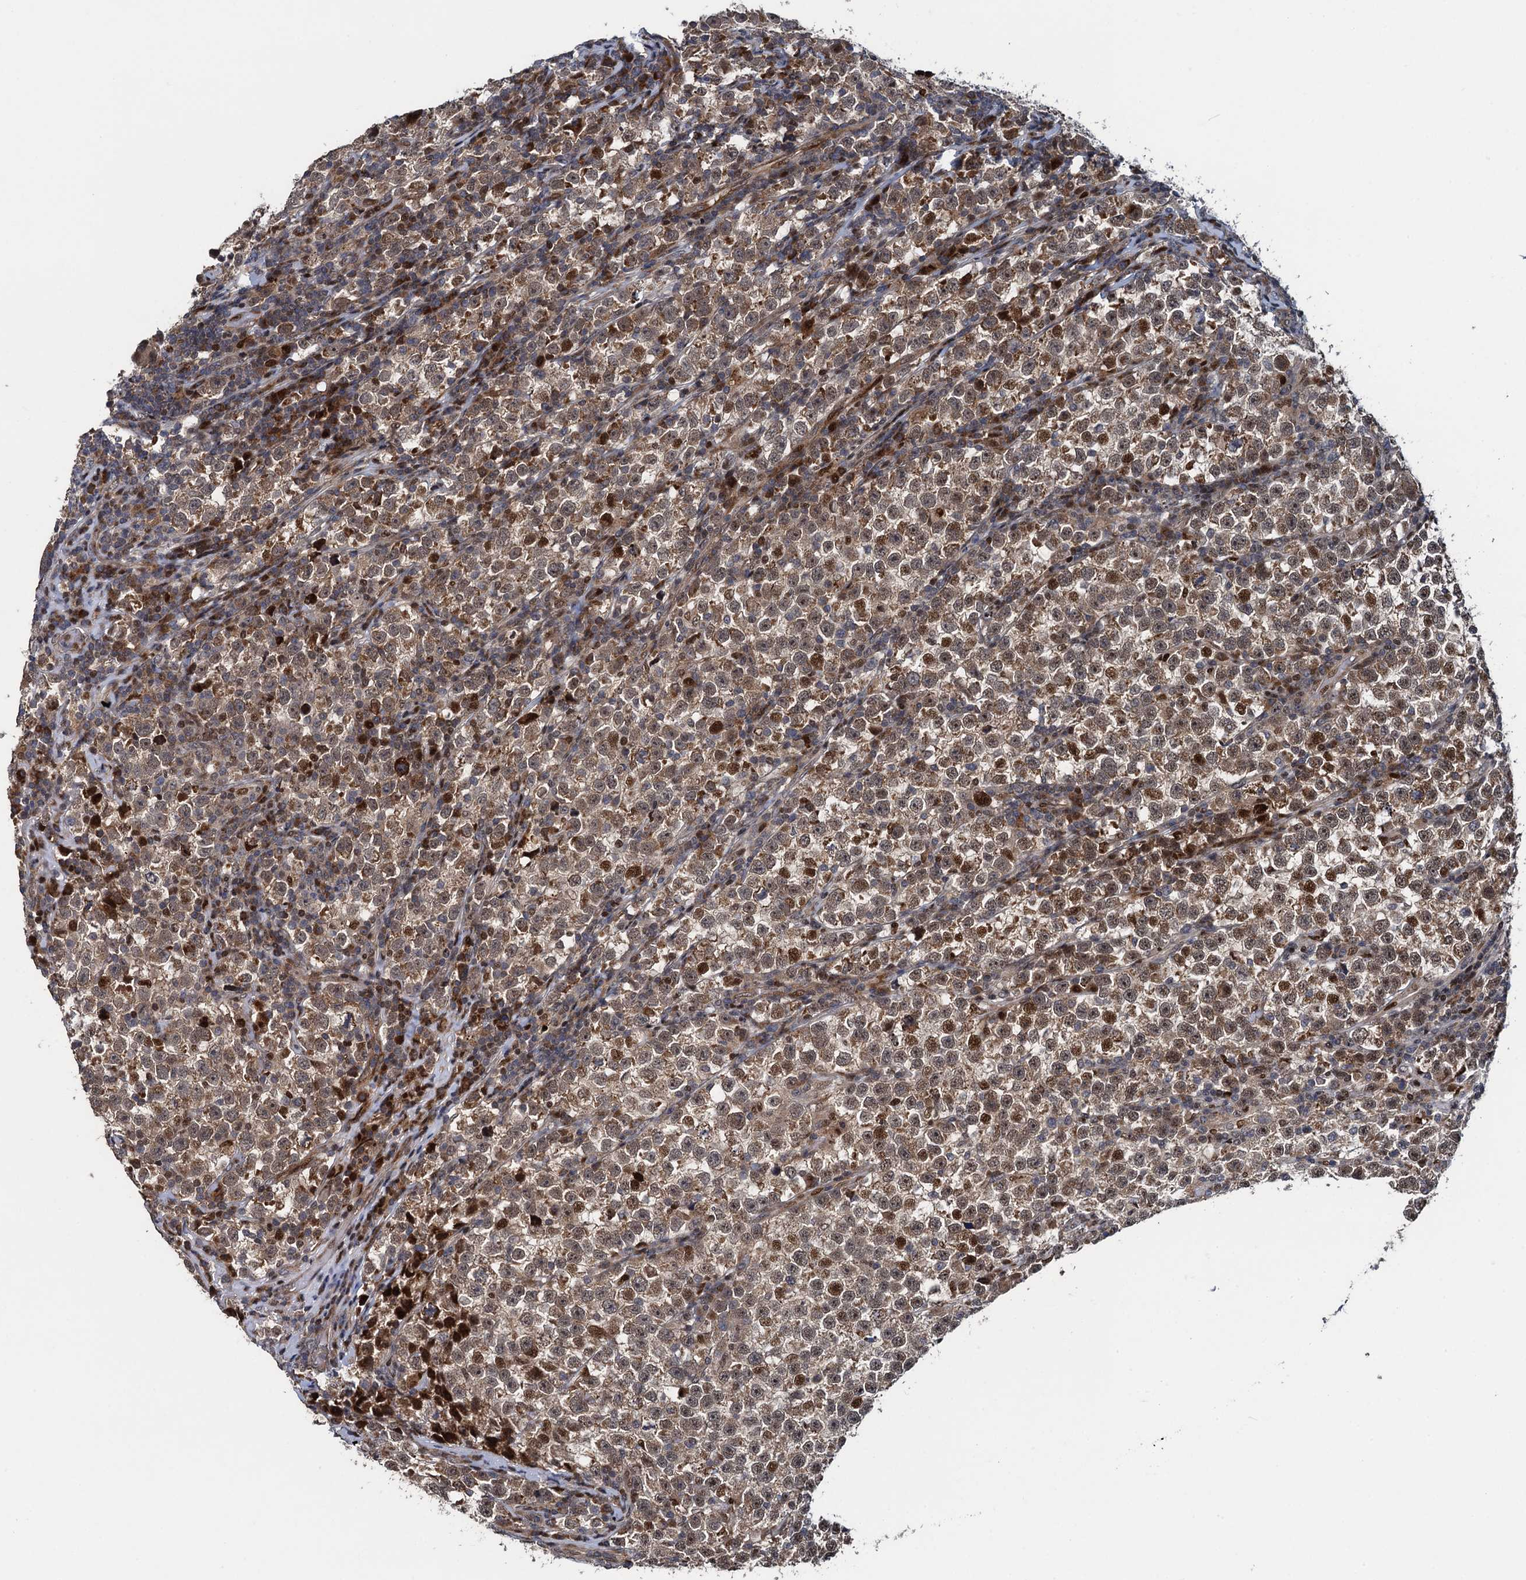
{"staining": {"intensity": "moderate", "quantity": ">75%", "location": "cytoplasmic/membranous,nuclear"}, "tissue": "testis cancer", "cell_type": "Tumor cells", "image_type": "cancer", "snomed": [{"axis": "morphology", "description": "Normal tissue, NOS"}, {"axis": "morphology", "description": "Seminoma, NOS"}, {"axis": "topography", "description": "Testis"}], "caption": "Protein analysis of seminoma (testis) tissue exhibits moderate cytoplasmic/membranous and nuclear positivity in about >75% of tumor cells. (IHC, brightfield microscopy, high magnification).", "gene": "ATOSA", "patient": {"sex": "male", "age": 43}}